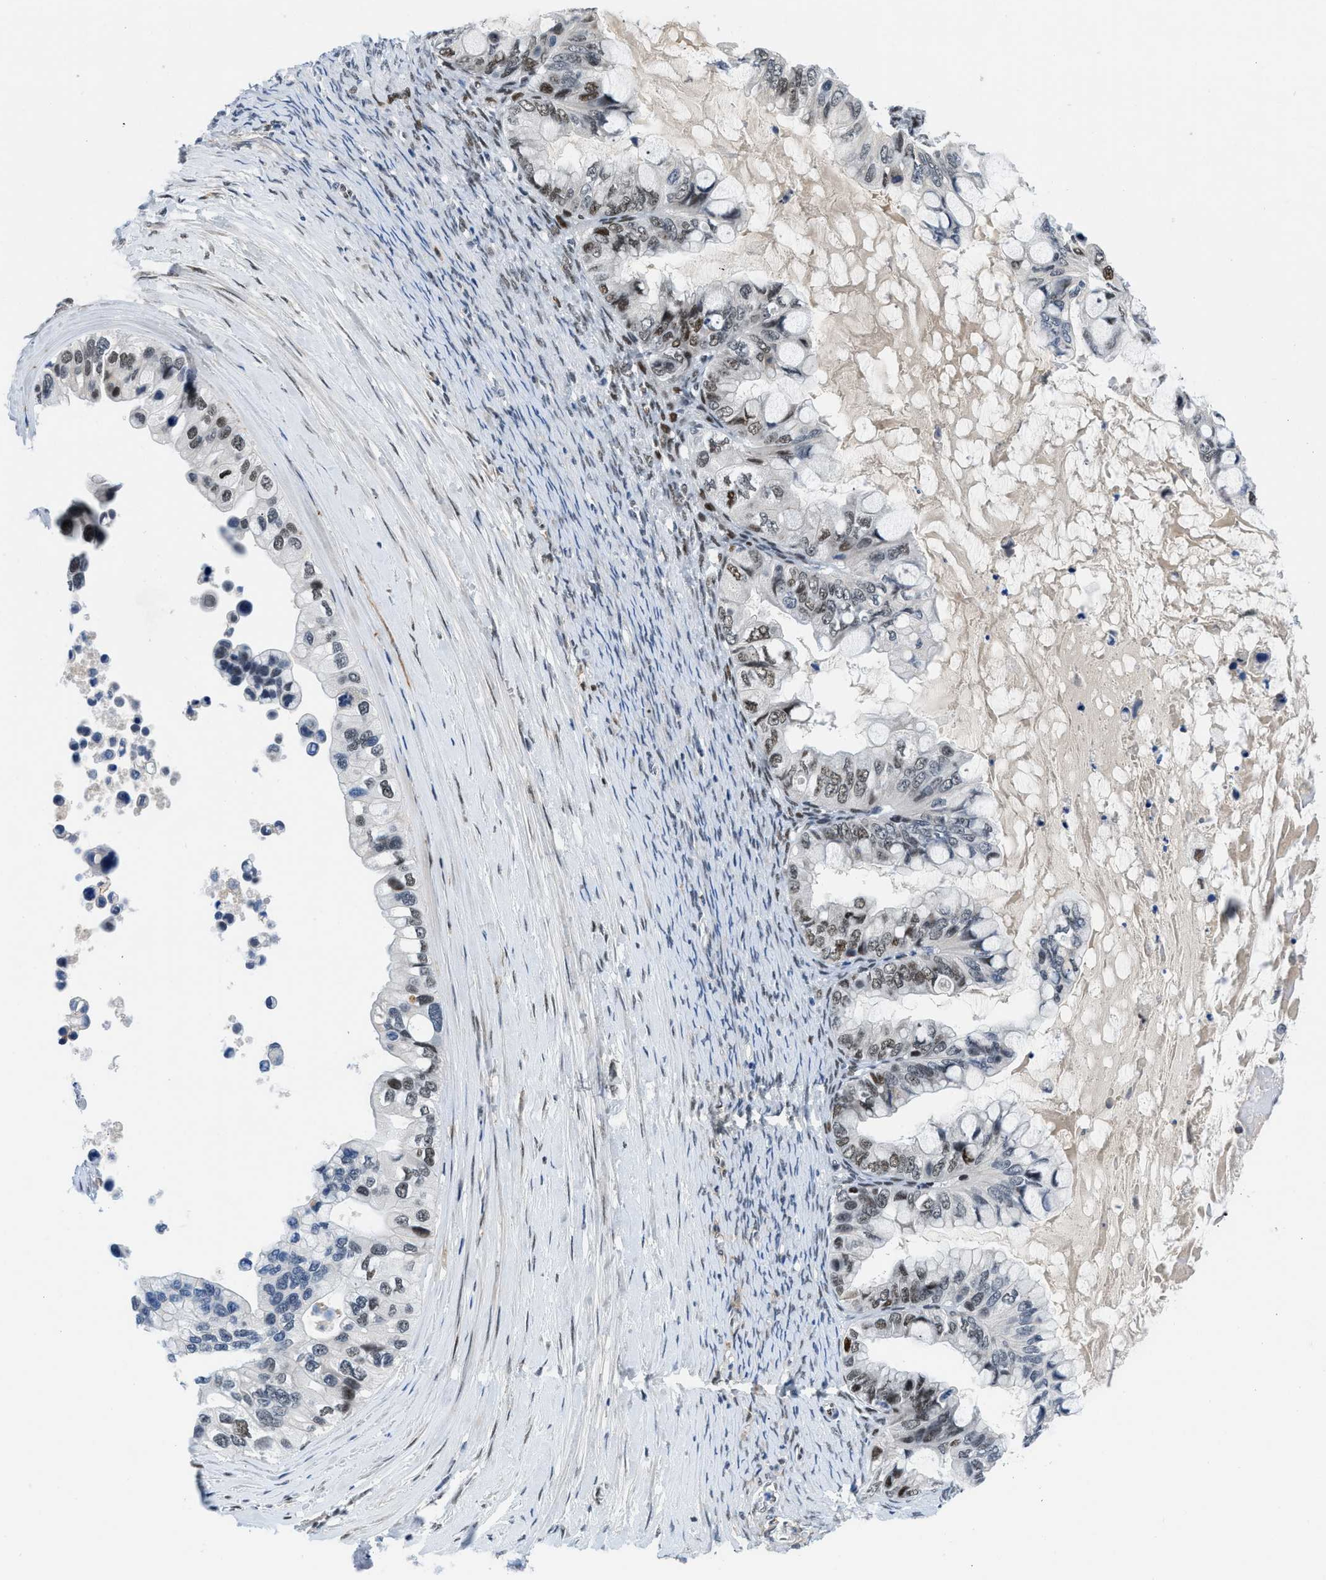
{"staining": {"intensity": "moderate", "quantity": "25%-75%", "location": "nuclear"}, "tissue": "ovarian cancer", "cell_type": "Tumor cells", "image_type": "cancer", "snomed": [{"axis": "morphology", "description": "Cystadenocarcinoma, mucinous, NOS"}, {"axis": "topography", "description": "Ovary"}], "caption": "Mucinous cystadenocarcinoma (ovarian) tissue displays moderate nuclear staining in approximately 25%-75% of tumor cells, visualized by immunohistochemistry.", "gene": "SMARCAD1", "patient": {"sex": "female", "age": 80}}